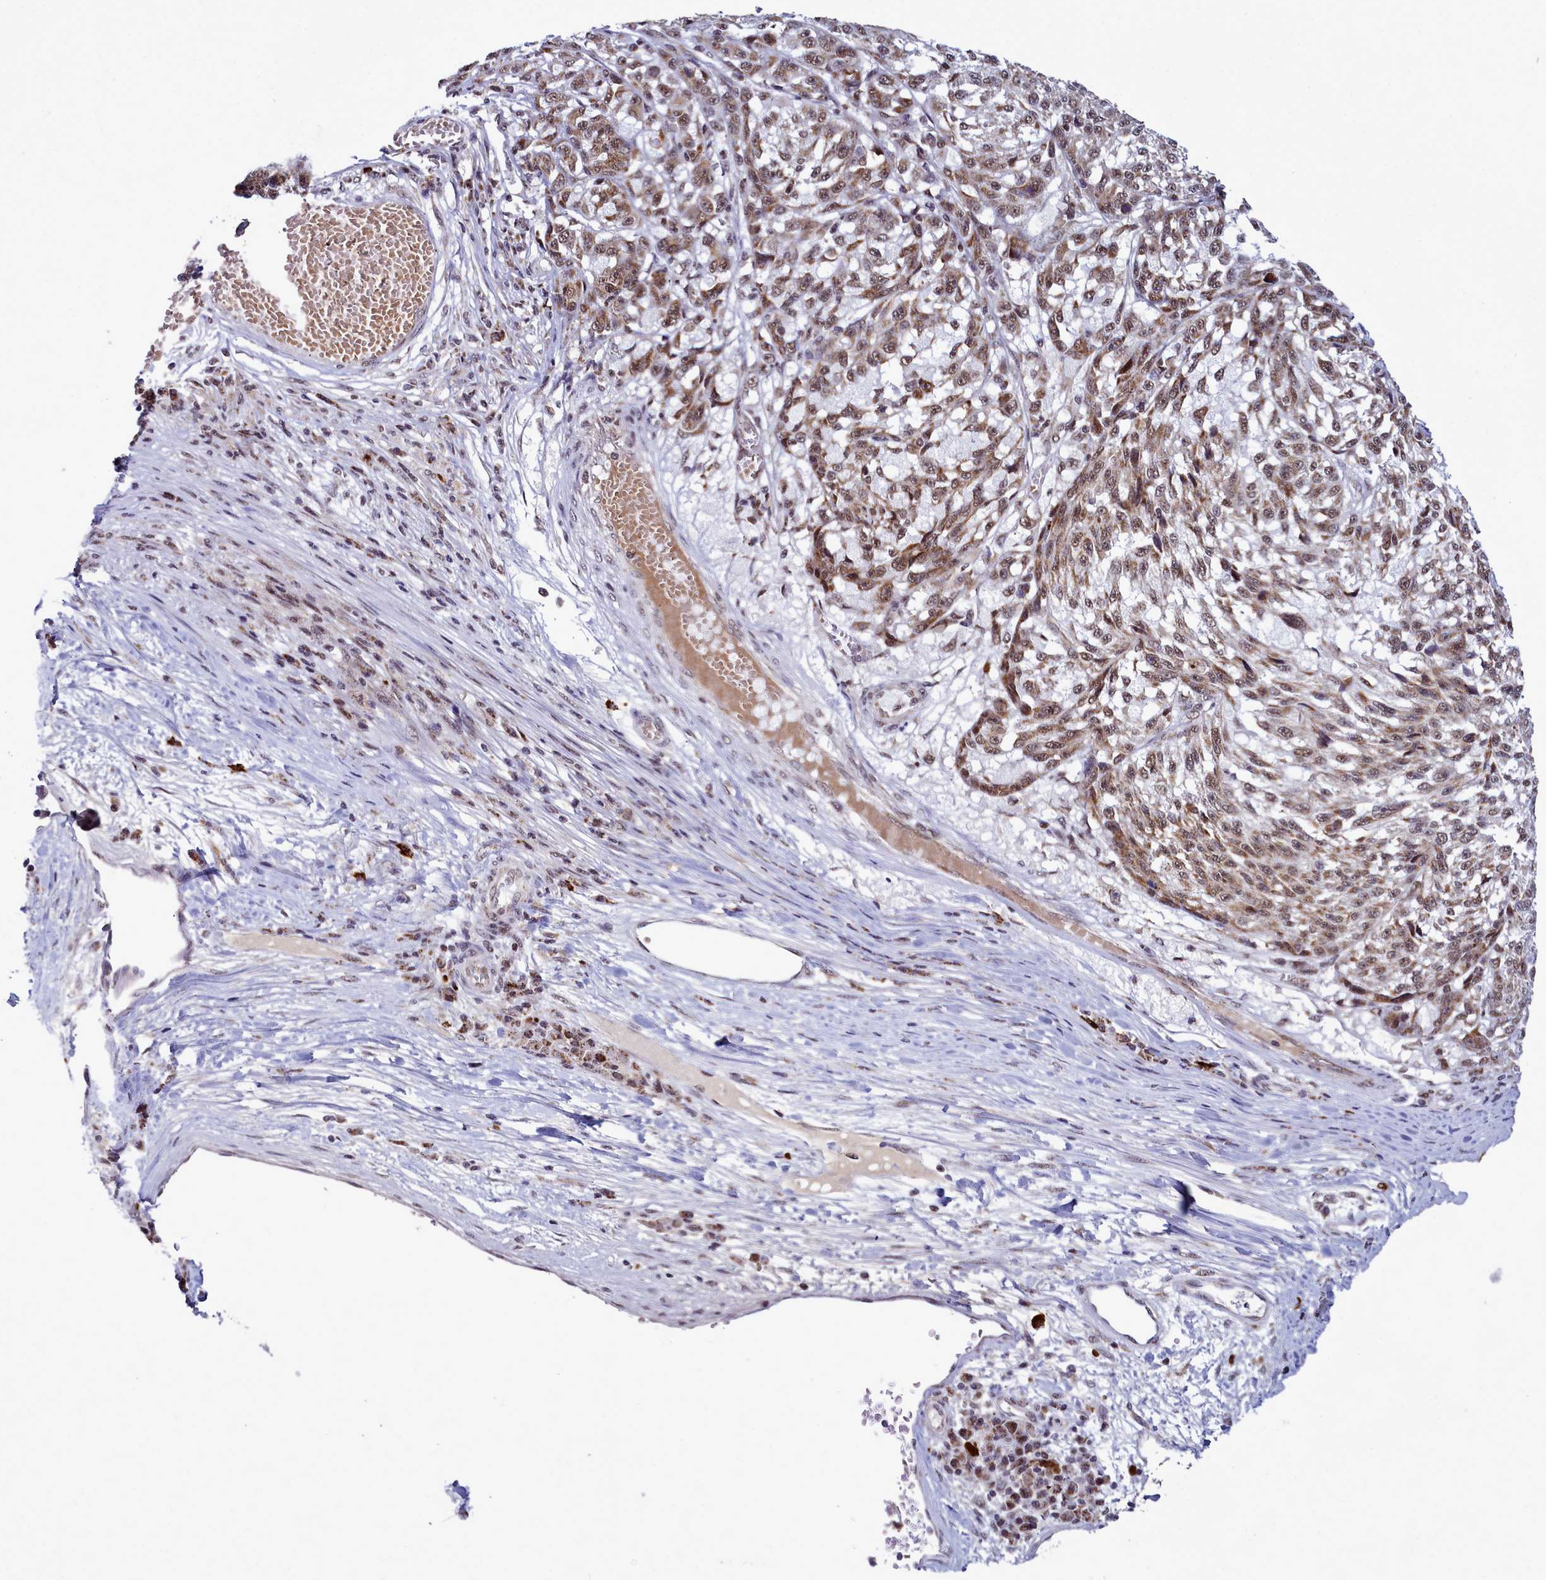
{"staining": {"intensity": "moderate", "quantity": ">75%", "location": "cytoplasmic/membranous,nuclear"}, "tissue": "melanoma", "cell_type": "Tumor cells", "image_type": "cancer", "snomed": [{"axis": "morphology", "description": "Malignant melanoma, NOS"}, {"axis": "topography", "description": "Skin"}], "caption": "Melanoma was stained to show a protein in brown. There is medium levels of moderate cytoplasmic/membranous and nuclear staining in about >75% of tumor cells.", "gene": "POM121L2", "patient": {"sex": "male", "age": 53}}